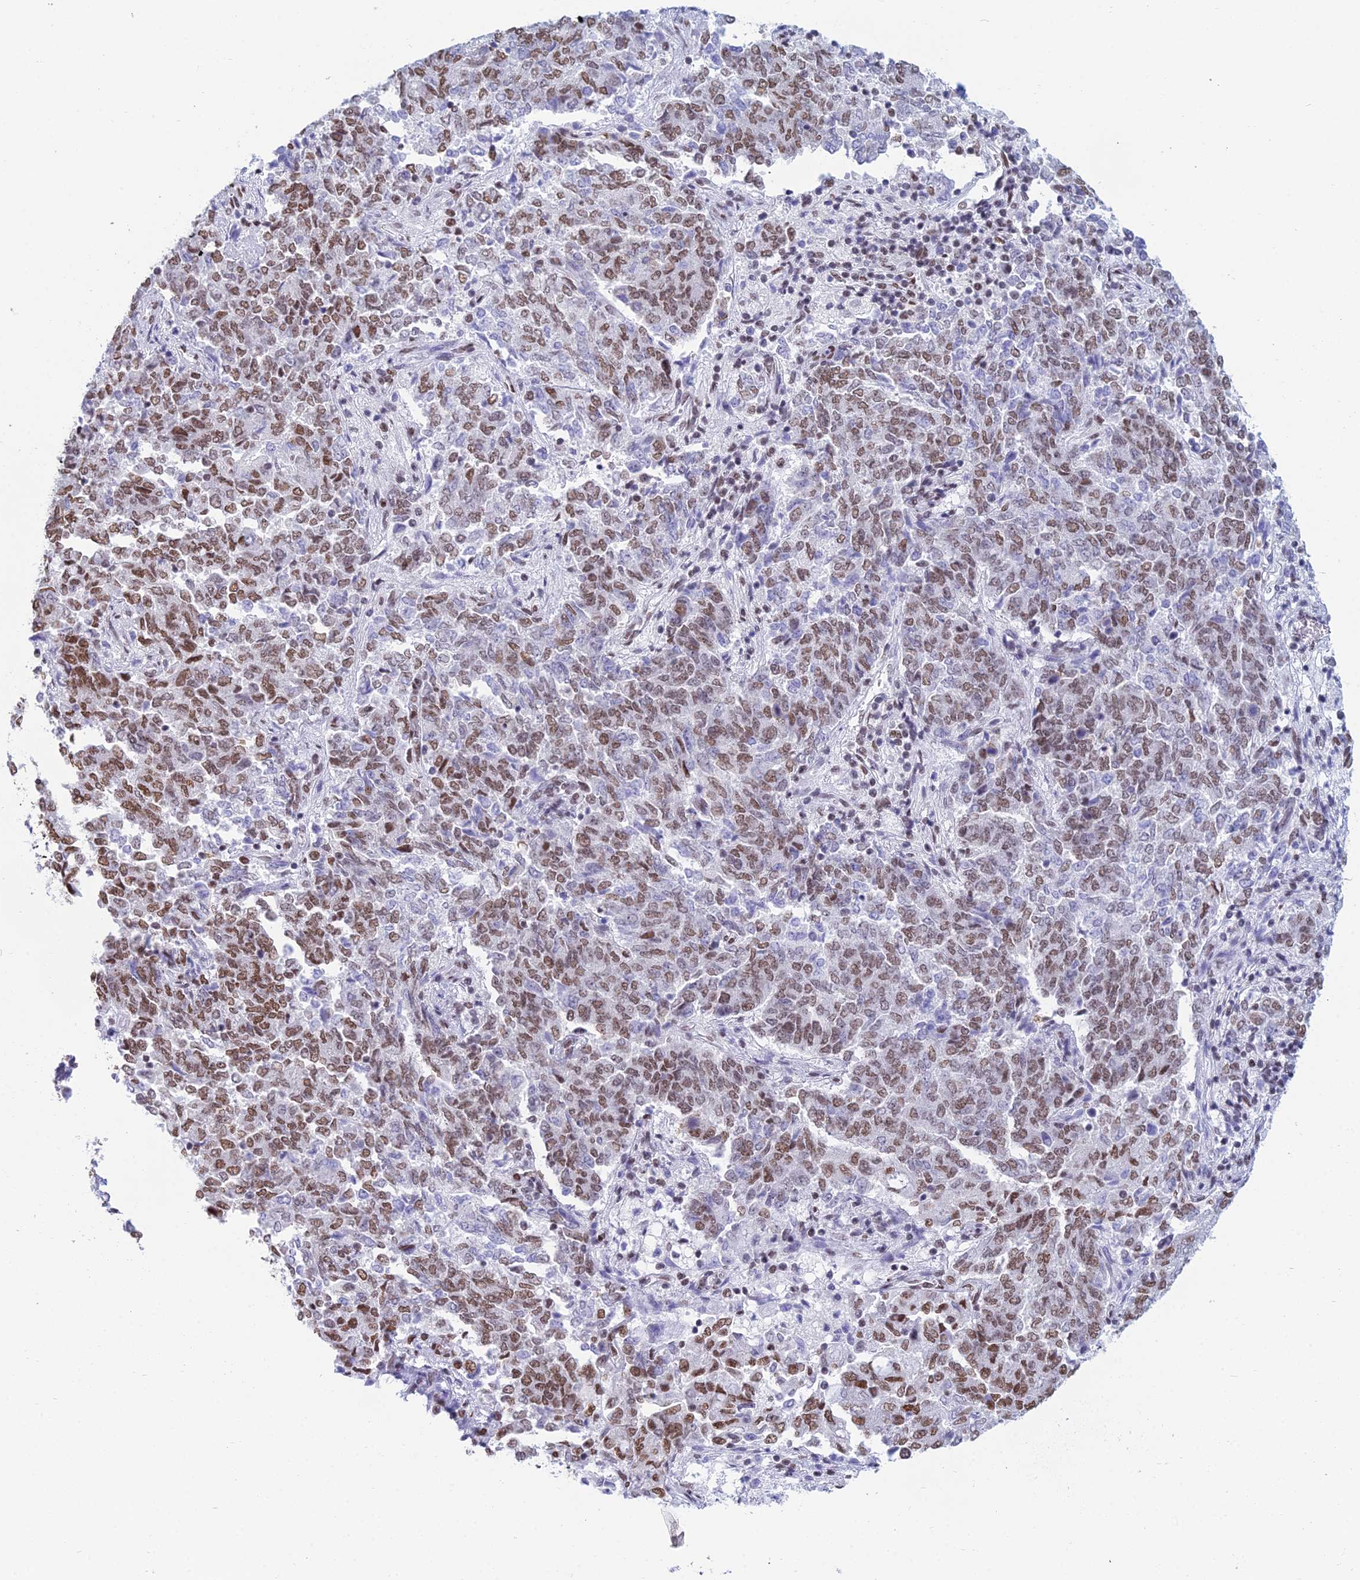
{"staining": {"intensity": "moderate", "quantity": ">75%", "location": "nuclear"}, "tissue": "endometrial cancer", "cell_type": "Tumor cells", "image_type": "cancer", "snomed": [{"axis": "morphology", "description": "Adenocarcinoma, NOS"}, {"axis": "topography", "description": "Endometrium"}], "caption": "Immunohistochemical staining of human adenocarcinoma (endometrial) demonstrates medium levels of moderate nuclear protein expression in about >75% of tumor cells. The protein is shown in brown color, while the nuclei are stained blue.", "gene": "CDC26", "patient": {"sex": "female", "age": 80}}